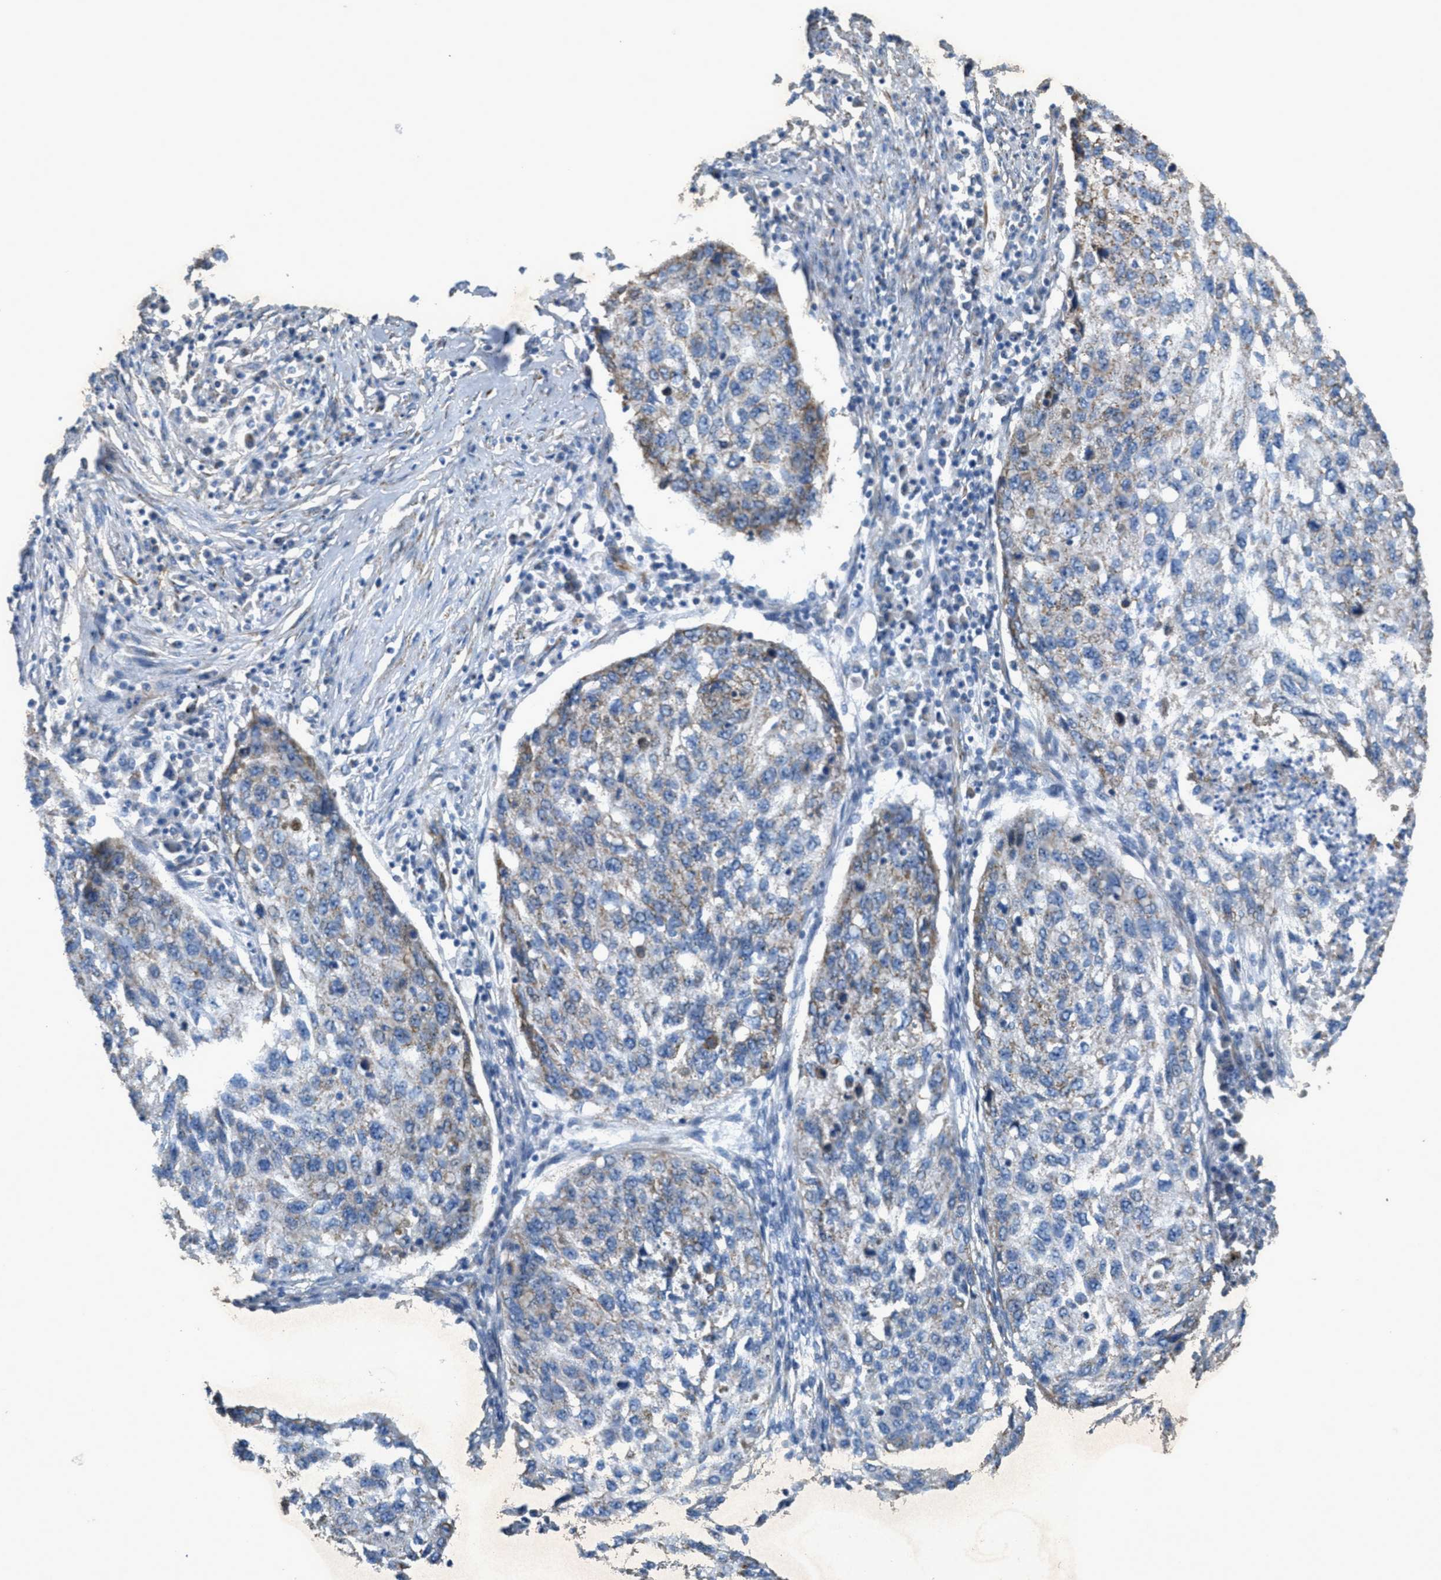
{"staining": {"intensity": "weak", "quantity": "<25%", "location": "cytoplasmic/membranous"}, "tissue": "lung cancer", "cell_type": "Tumor cells", "image_type": "cancer", "snomed": [{"axis": "morphology", "description": "Squamous cell carcinoma, NOS"}, {"axis": "topography", "description": "Lung"}], "caption": "High power microscopy histopathology image of an immunohistochemistry (IHC) histopathology image of squamous cell carcinoma (lung), revealing no significant positivity in tumor cells.", "gene": "BTN3A1", "patient": {"sex": "female", "age": 63}}